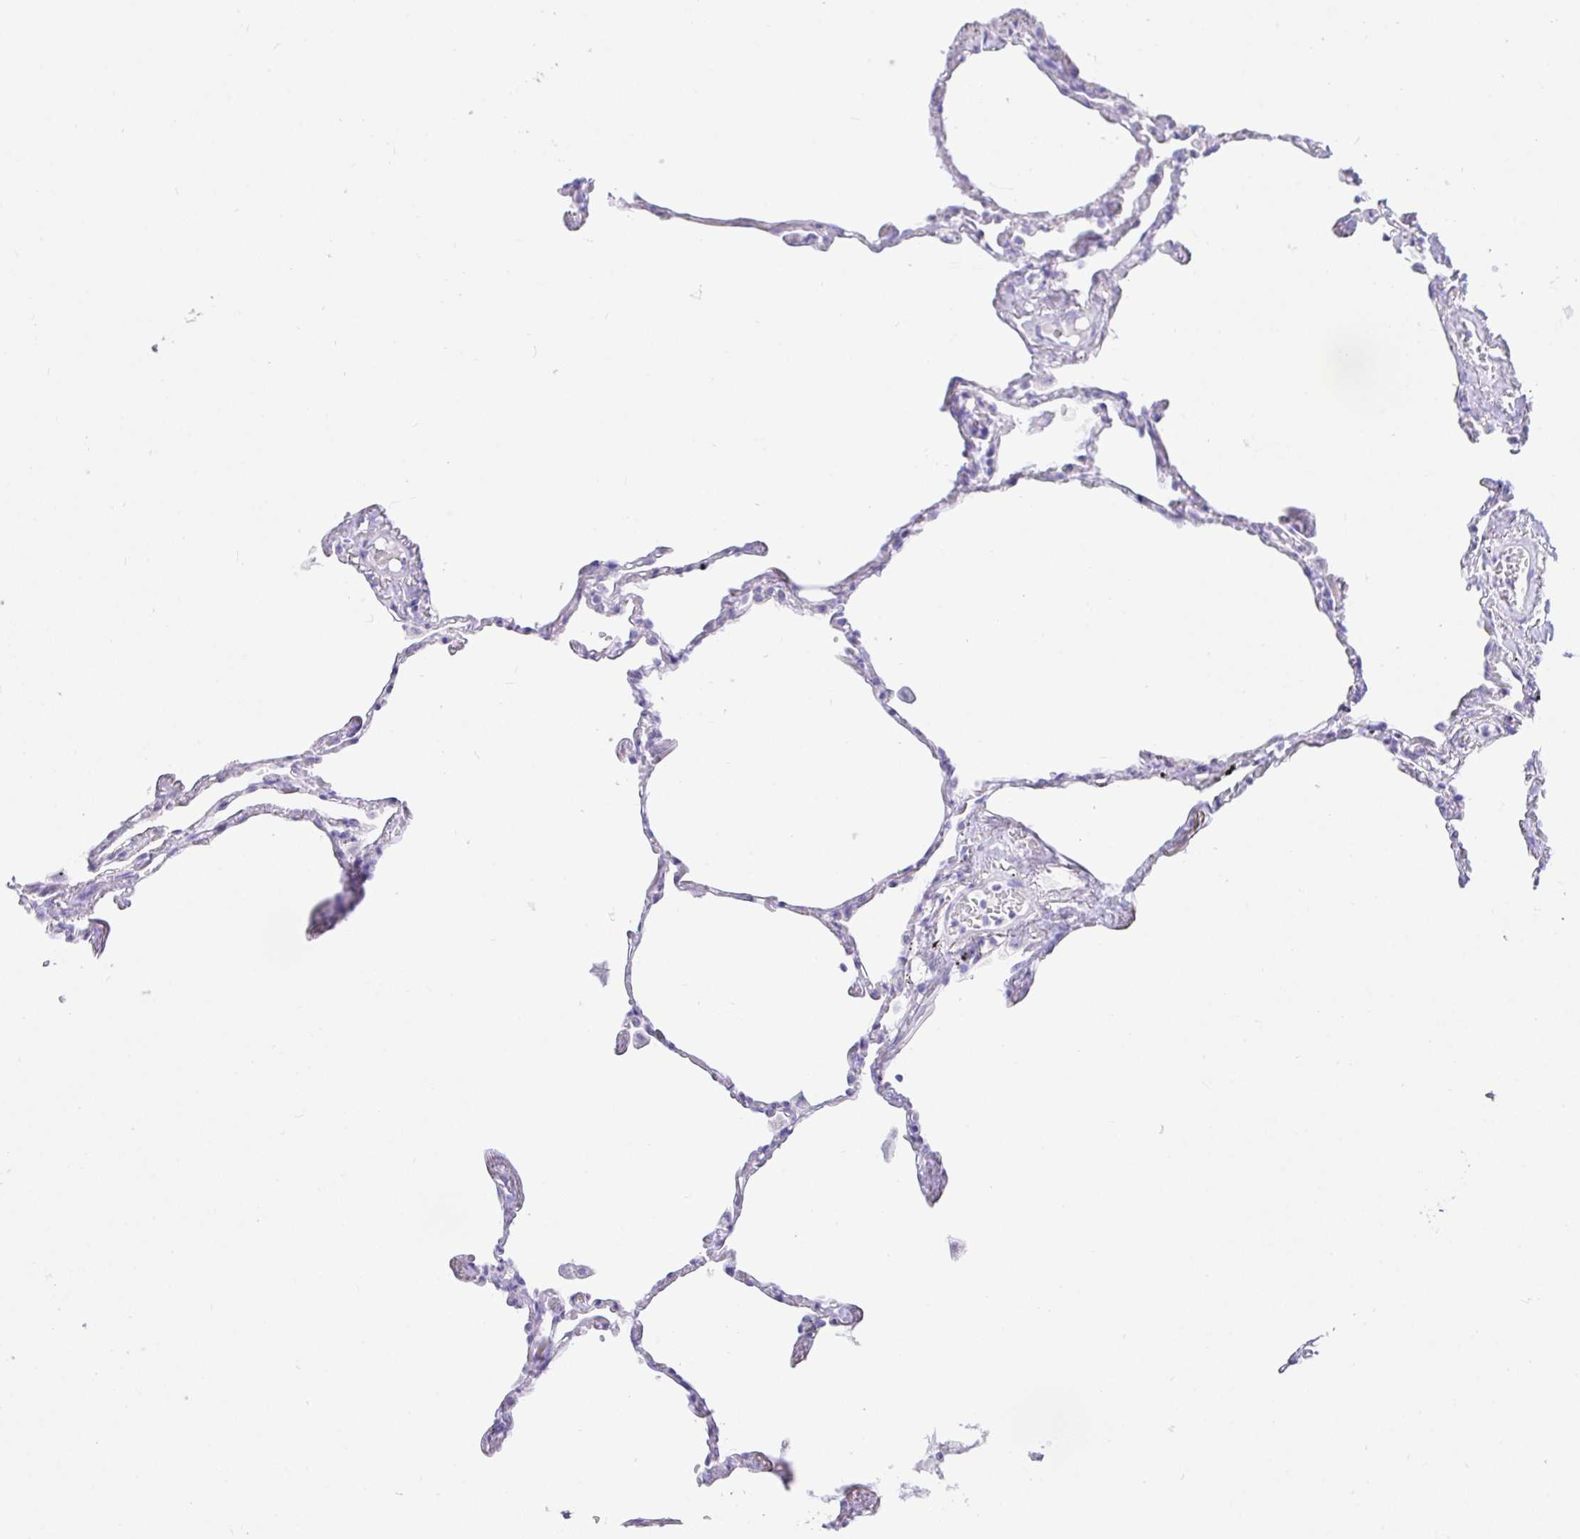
{"staining": {"intensity": "negative", "quantity": "none", "location": "none"}, "tissue": "lung", "cell_type": "Alveolar cells", "image_type": "normal", "snomed": [{"axis": "morphology", "description": "Normal tissue, NOS"}, {"axis": "topography", "description": "Lung"}], "caption": "High power microscopy histopathology image of an IHC micrograph of normal lung, revealing no significant staining in alveolar cells. (DAB (3,3'-diaminobenzidine) IHC visualized using brightfield microscopy, high magnification).", "gene": "PAX8", "patient": {"sex": "female", "age": 67}}